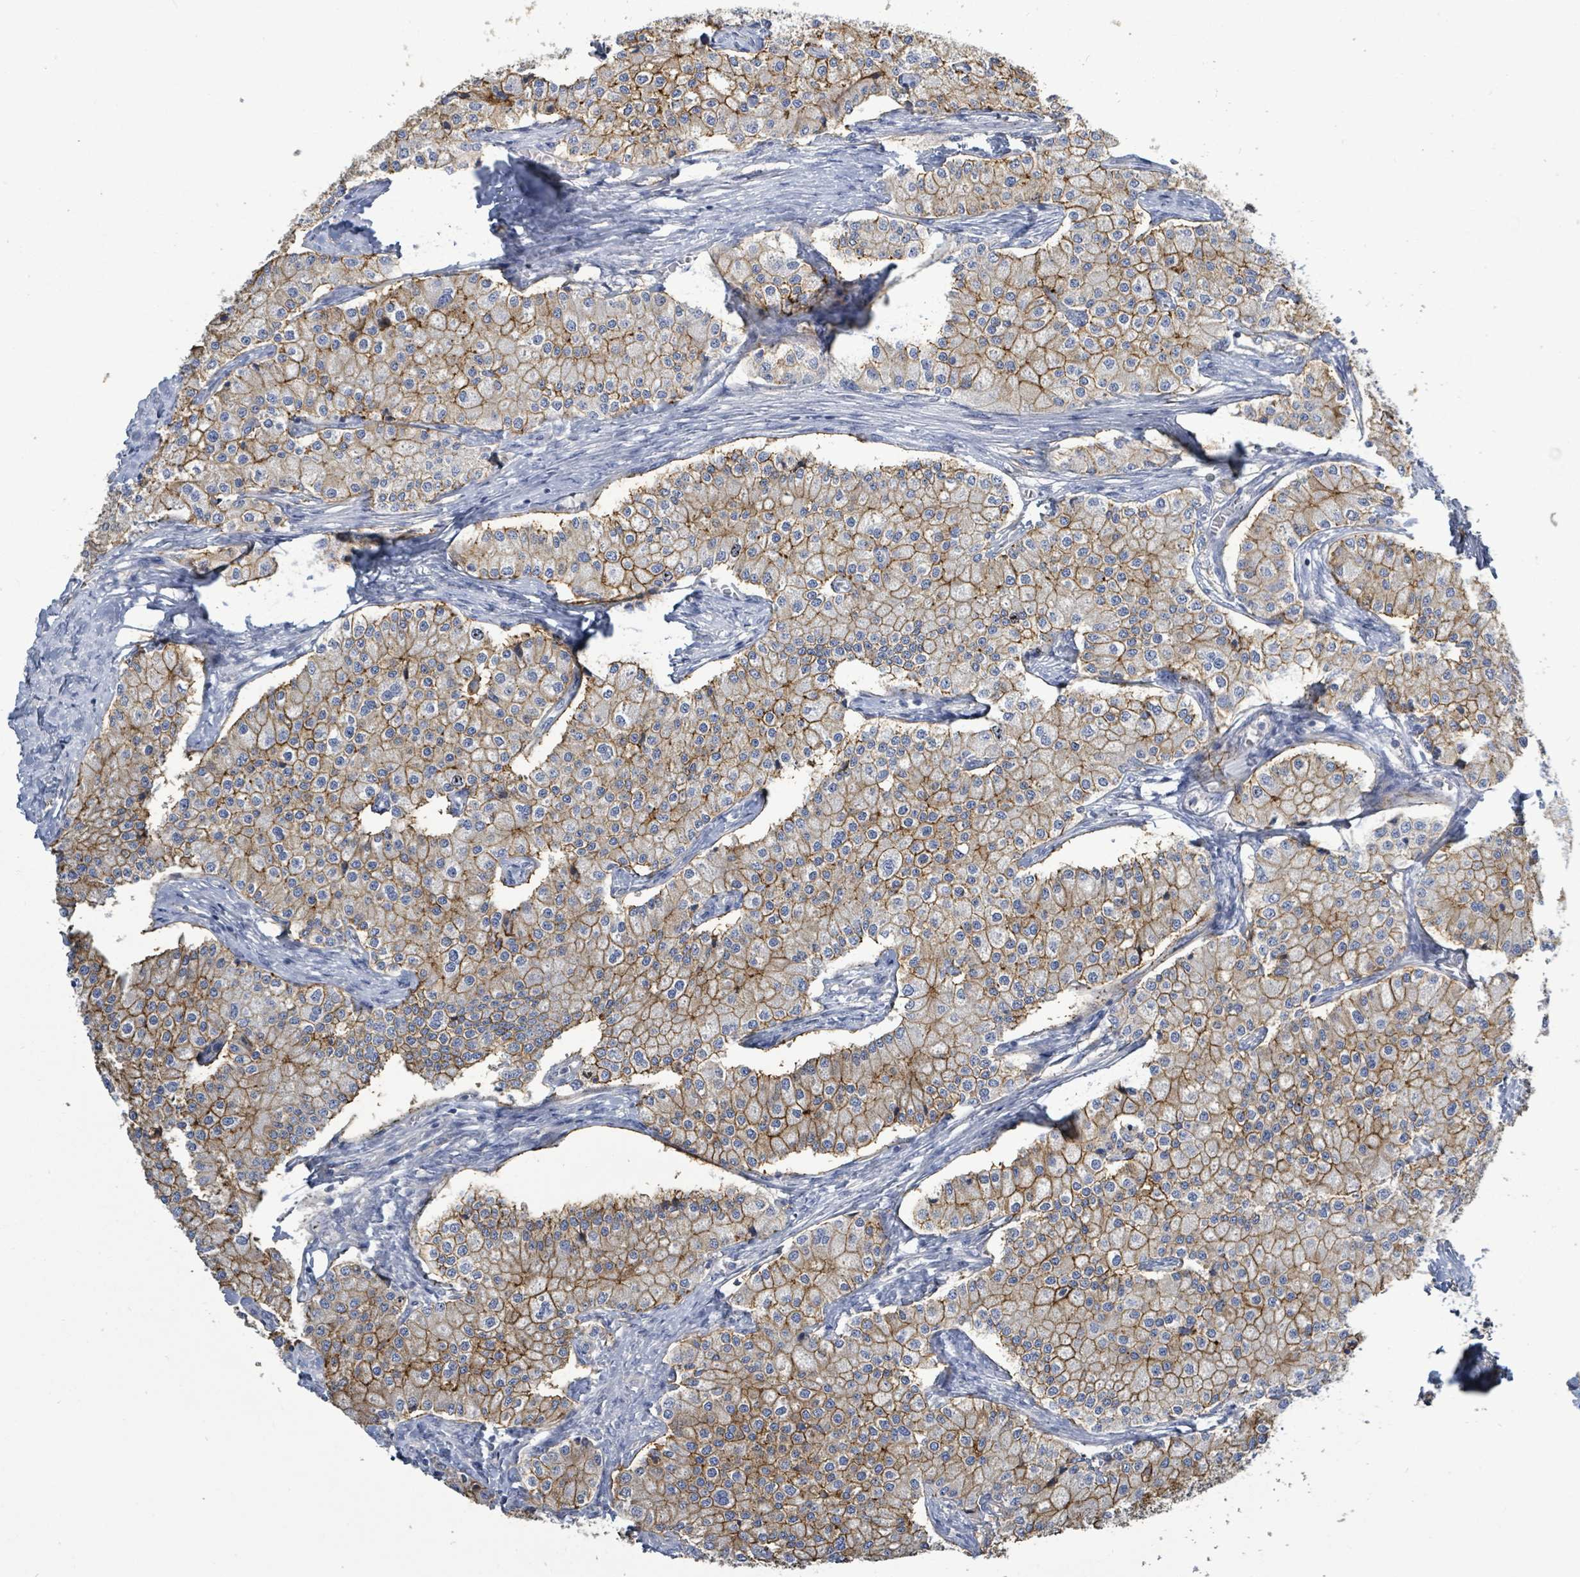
{"staining": {"intensity": "moderate", "quantity": ">75%", "location": "cytoplasmic/membranous"}, "tissue": "carcinoid", "cell_type": "Tumor cells", "image_type": "cancer", "snomed": [{"axis": "morphology", "description": "Carcinoid, malignant, NOS"}, {"axis": "topography", "description": "Colon"}], "caption": "About >75% of tumor cells in human carcinoid demonstrate moderate cytoplasmic/membranous protein staining as visualized by brown immunohistochemical staining.", "gene": "KRAS", "patient": {"sex": "female", "age": 52}}